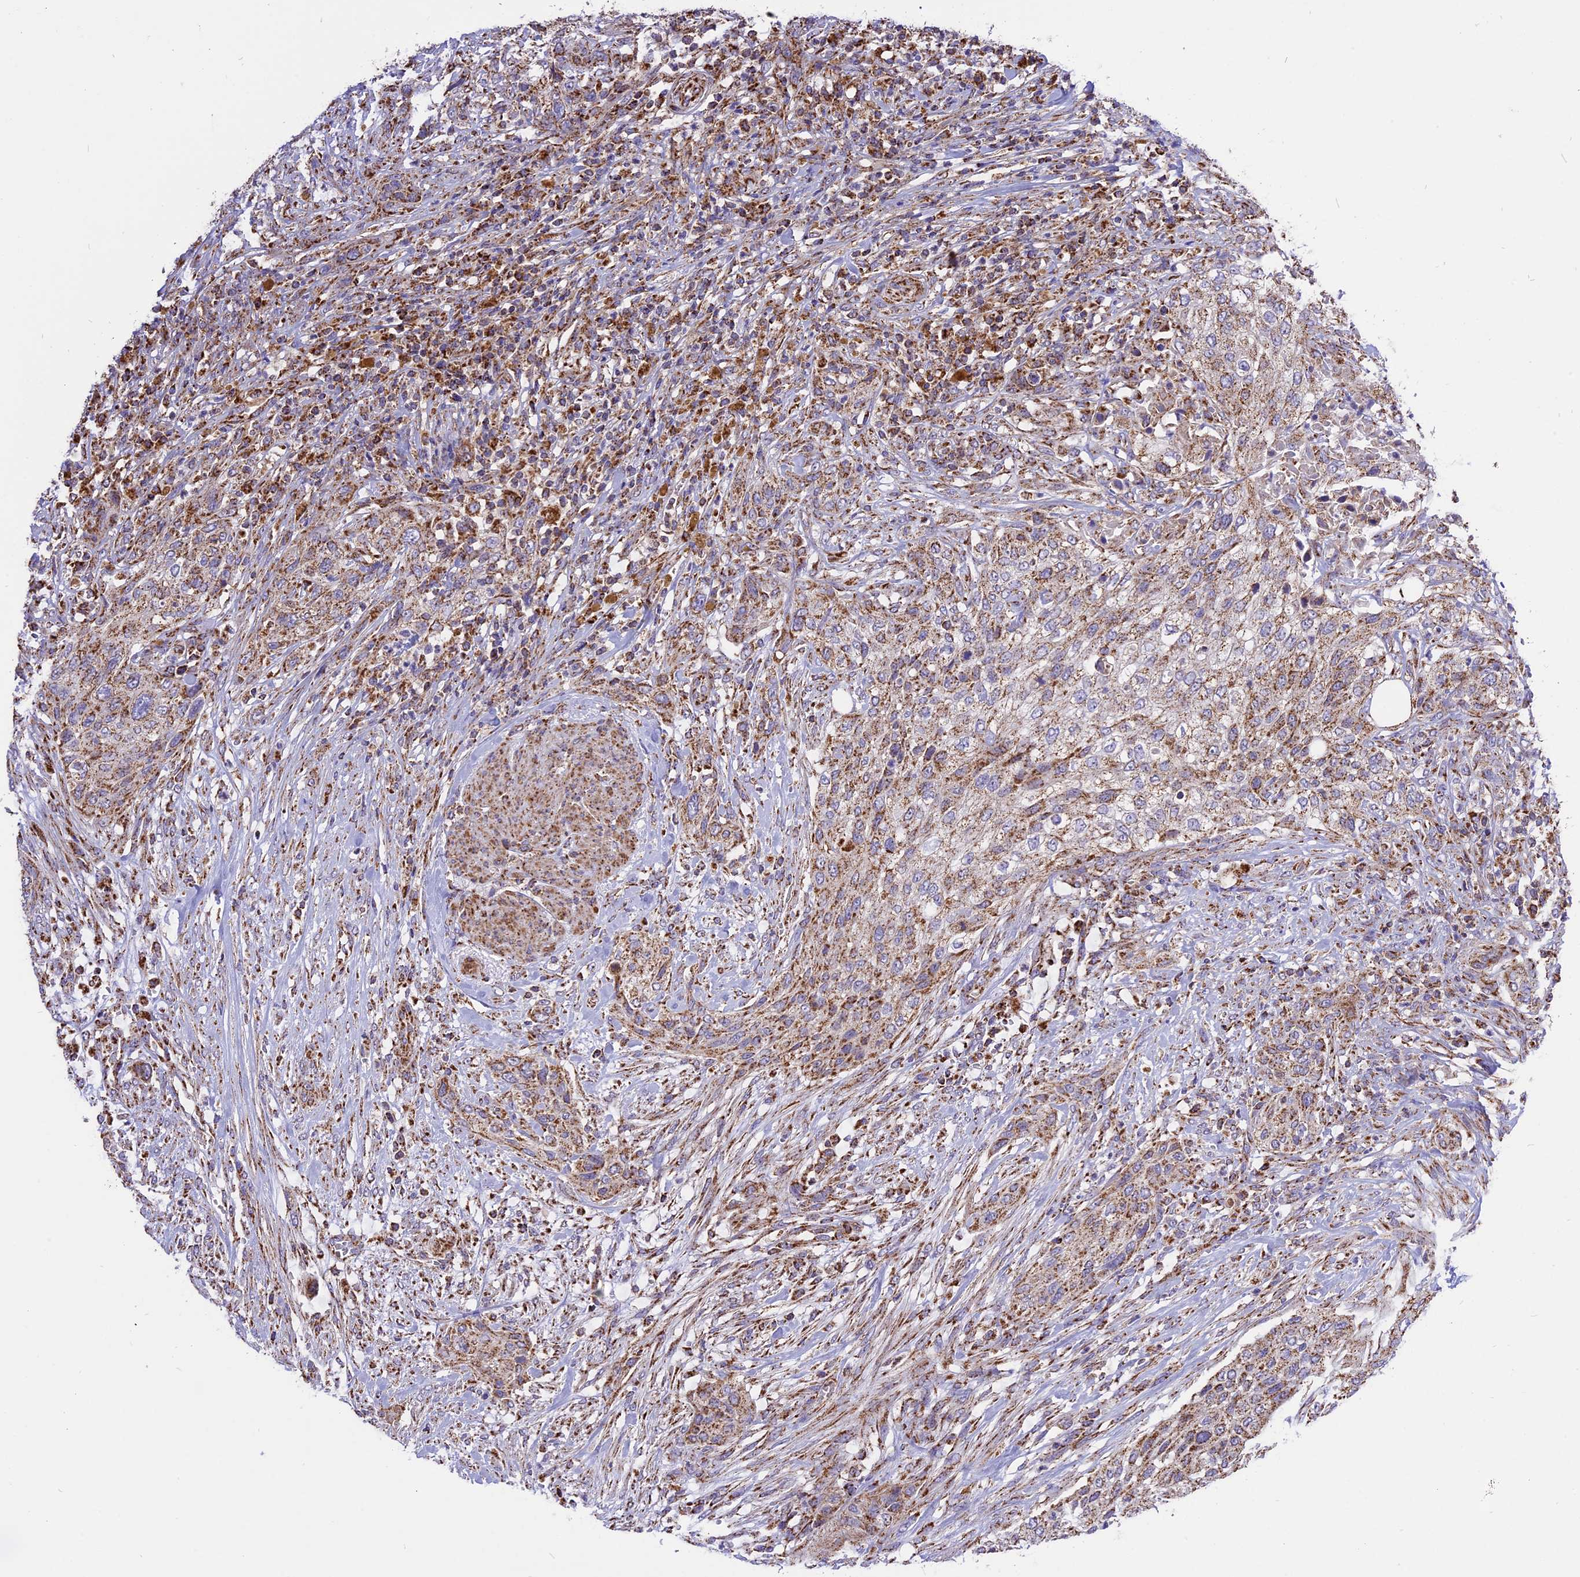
{"staining": {"intensity": "moderate", "quantity": ">75%", "location": "cytoplasmic/membranous"}, "tissue": "urothelial cancer", "cell_type": "Tumor cells", "image_type": "cancer", "snomed": [{"axis": "morphology", "description": "Urothelial carcinoma, High grade"}, {"axis": "topography", "description": "Urinary bladder"}], "caption": "About >75% of tumor cells in human urothelial cancer demonstrate moderate cytoplasmic/membranous protein positivity as visualized by brown immunohistochemical staining.", "gene": "TTC4", "patient": {"sex": "male", "age": 35}}